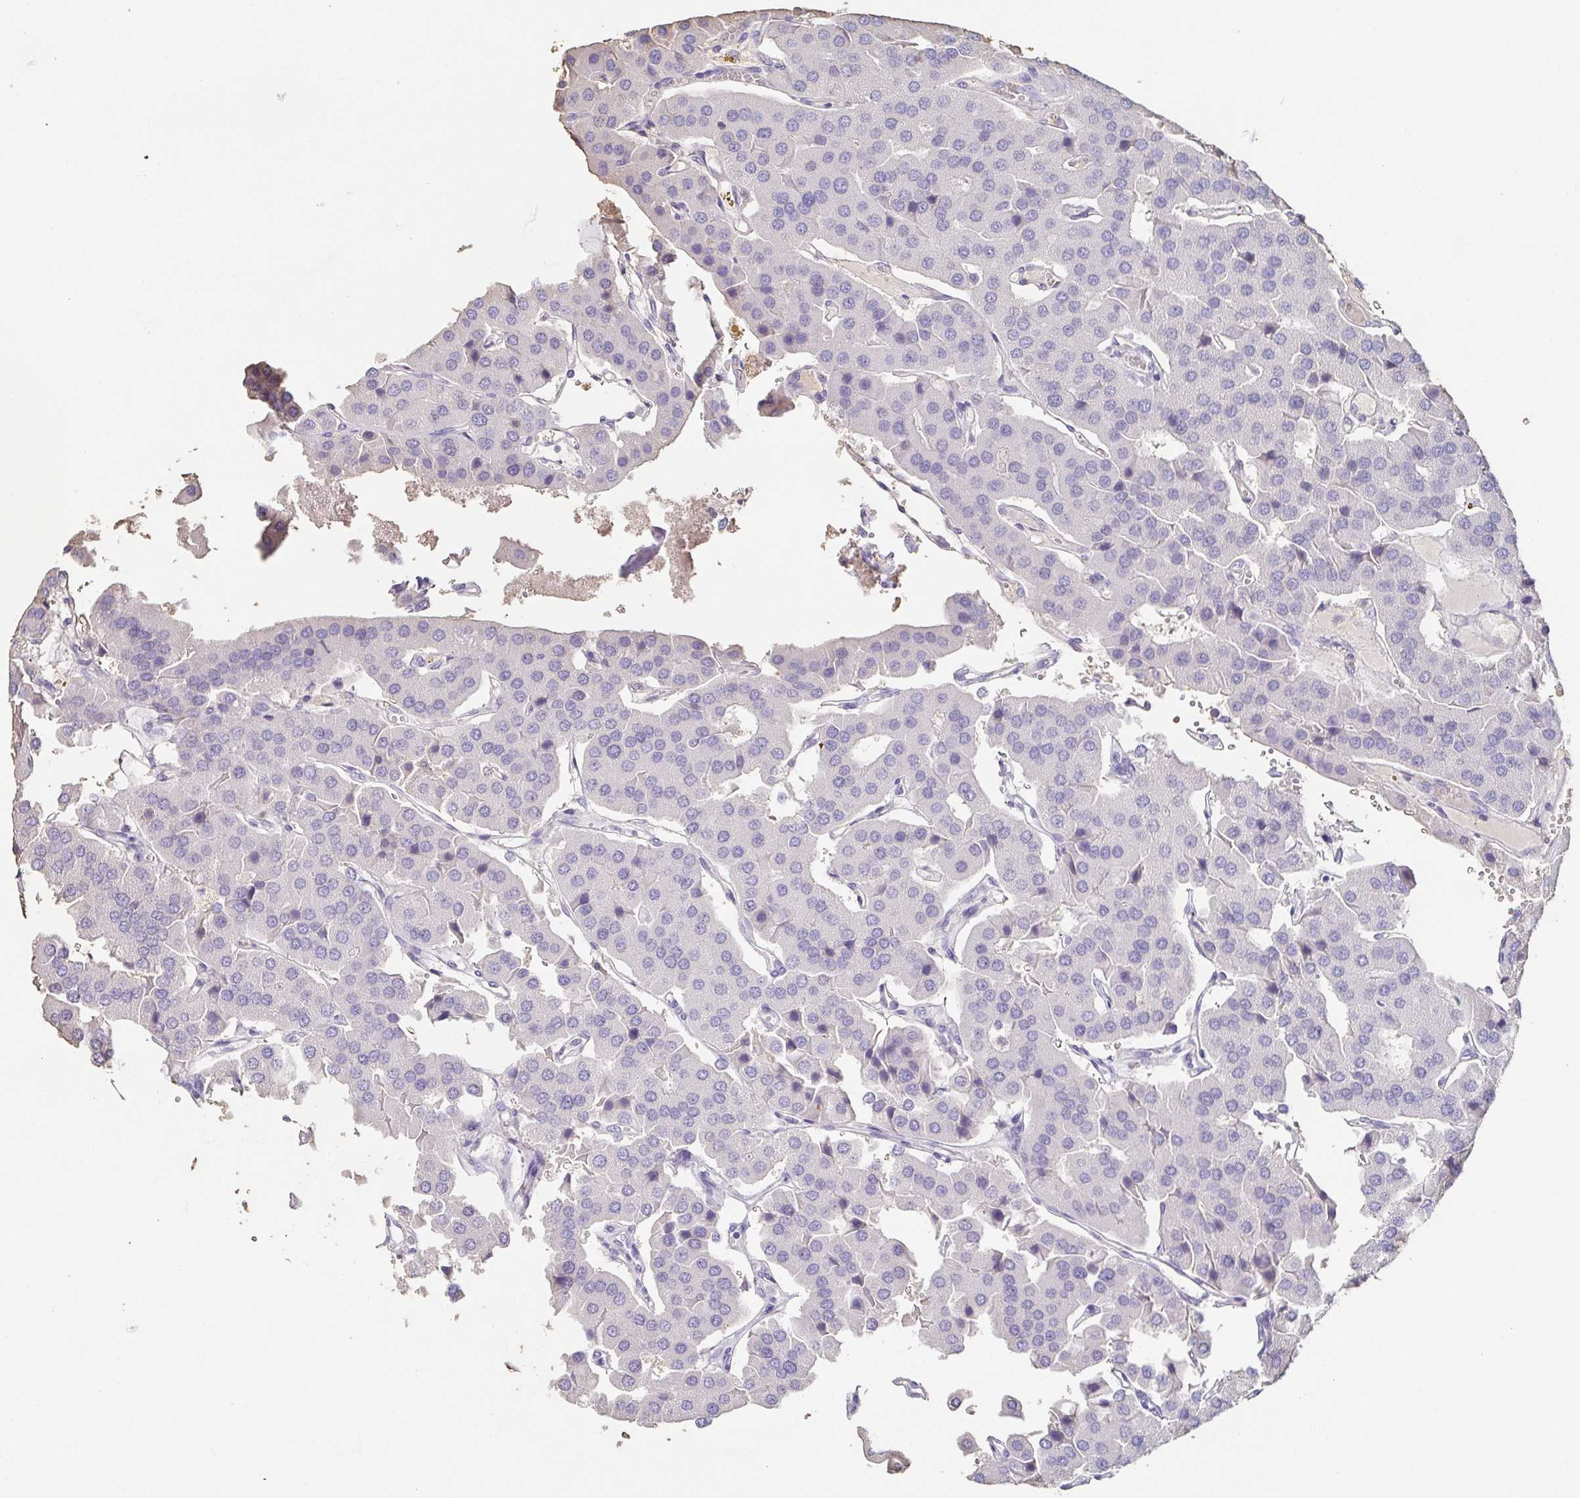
{"staining": {"intensity": "negative", "quantity": "none", "location": "none"}, "tissue": "parathyroid gland", "cell_type": "Glandular cells", "image_type": "normal", "snomed": [{"axis": "morphology", "description": "Normal tissue, NOS"}, {"axis": "morphology", "description": "Adenoma, NOS"}, {"axis": "topography", "description": "Parathyroid gland"}], "caption": "IHC photomicrograph of benign parathyroid gland stained for a protein (brown), which exhibits no positivity in glandular cells.", "gene": "BPIFA2", "patient": {"sex": "female", "age": 86}}